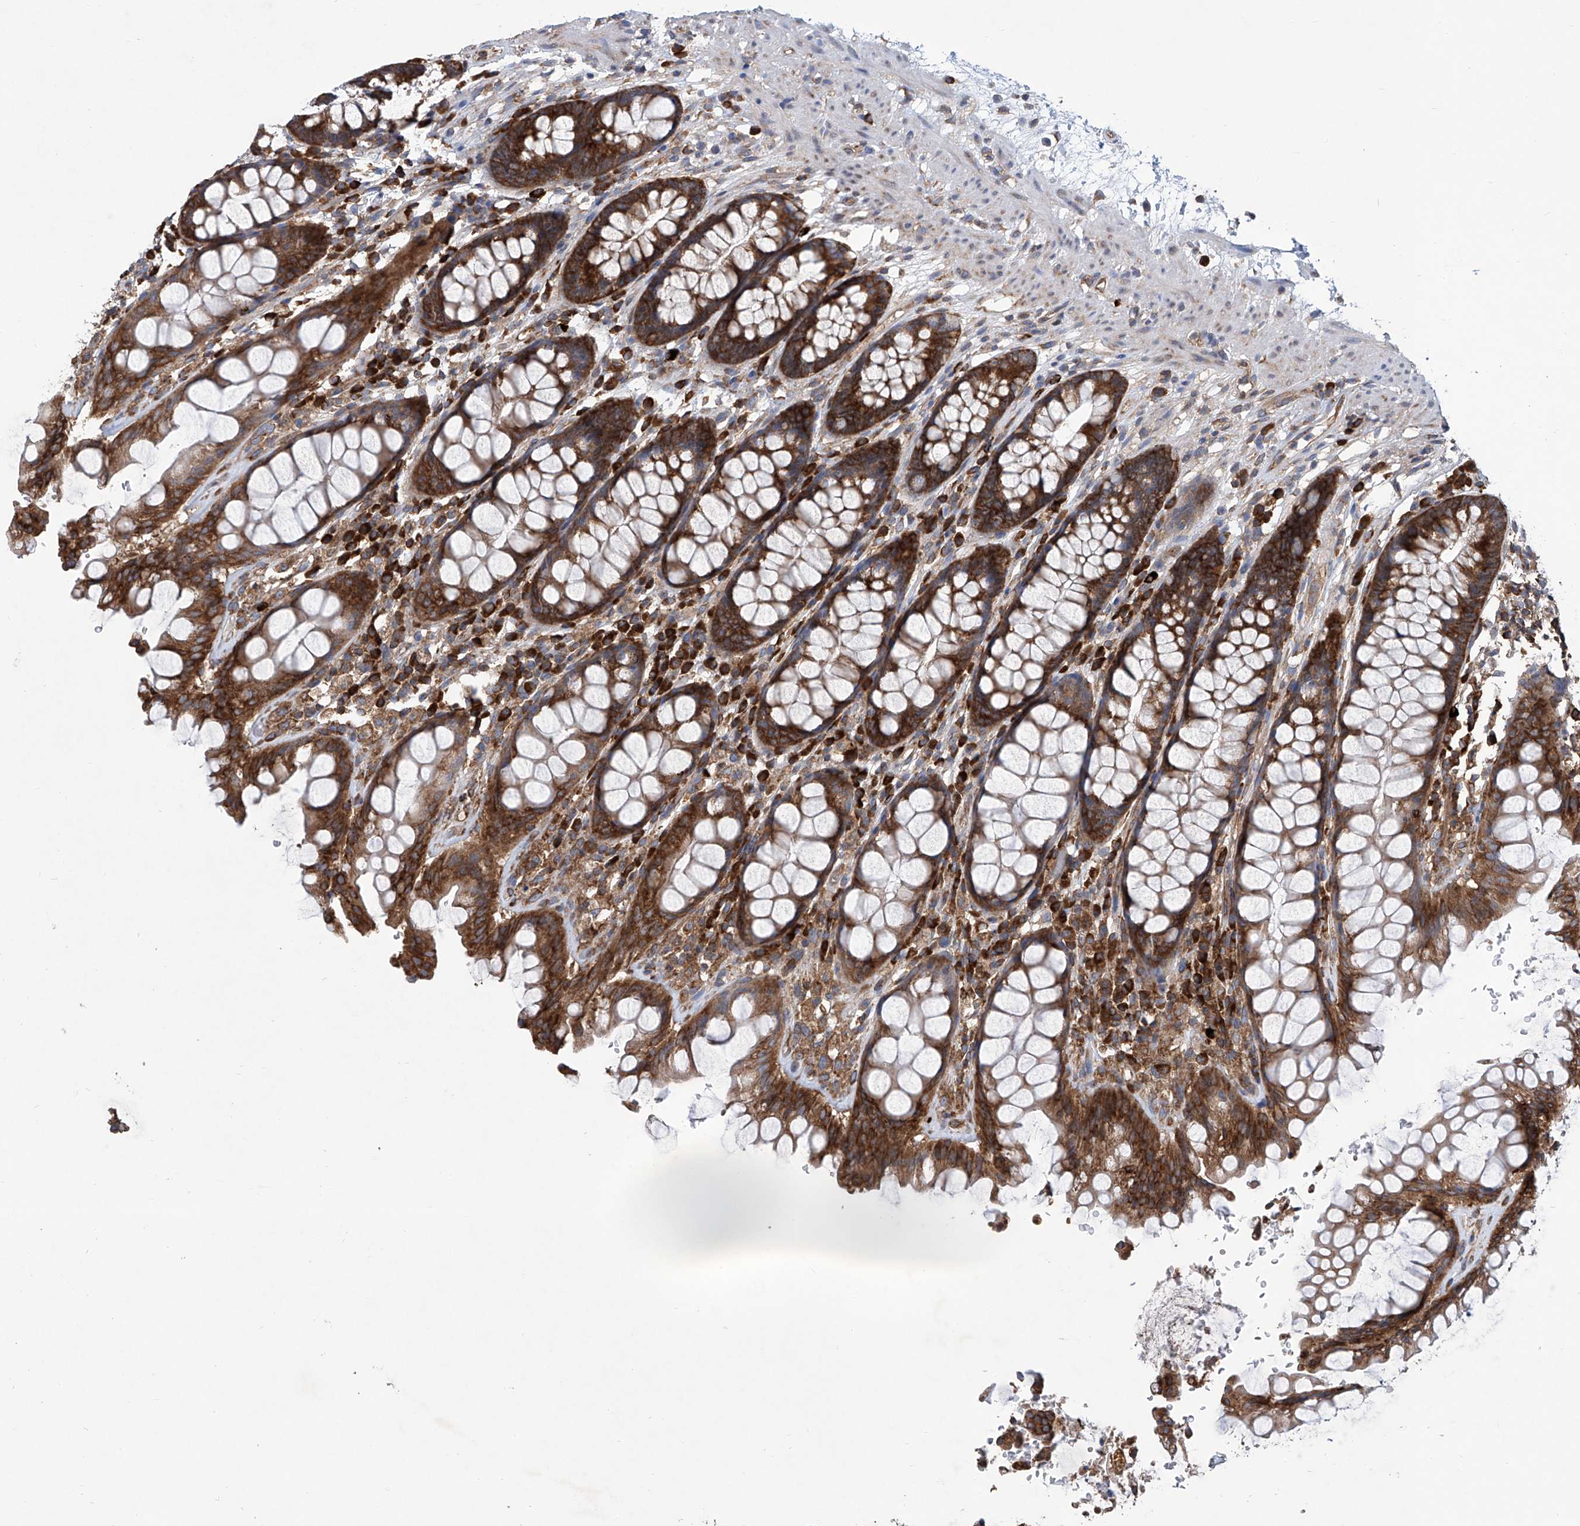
{"staining": {"intensity": "strong", "quantity": ">75%", "location": "cytoplasmic/membranous"}, "tissue": "rectum", "cell_type": "Glandular cells", "image_type": "normal", "snomed": [{"axis": "morphology", "description": "Normal tissue, NOS"}, {"axis": "topography", "description": "Rectum"}], "caption": "The micrograph reveals a brown stain indicating the presence of a protein in the cytoplasmic/membranous of glandular cells in rectum. The staining was performed using DAB (3,3'-diaminobenzidine) to visualize the protein expression in brown, while the nuclei were stained in blue with hematoxylin (Magnification: 20x).", "gene": "SENP2", "patient": {"sex": "male", "age": 64}}